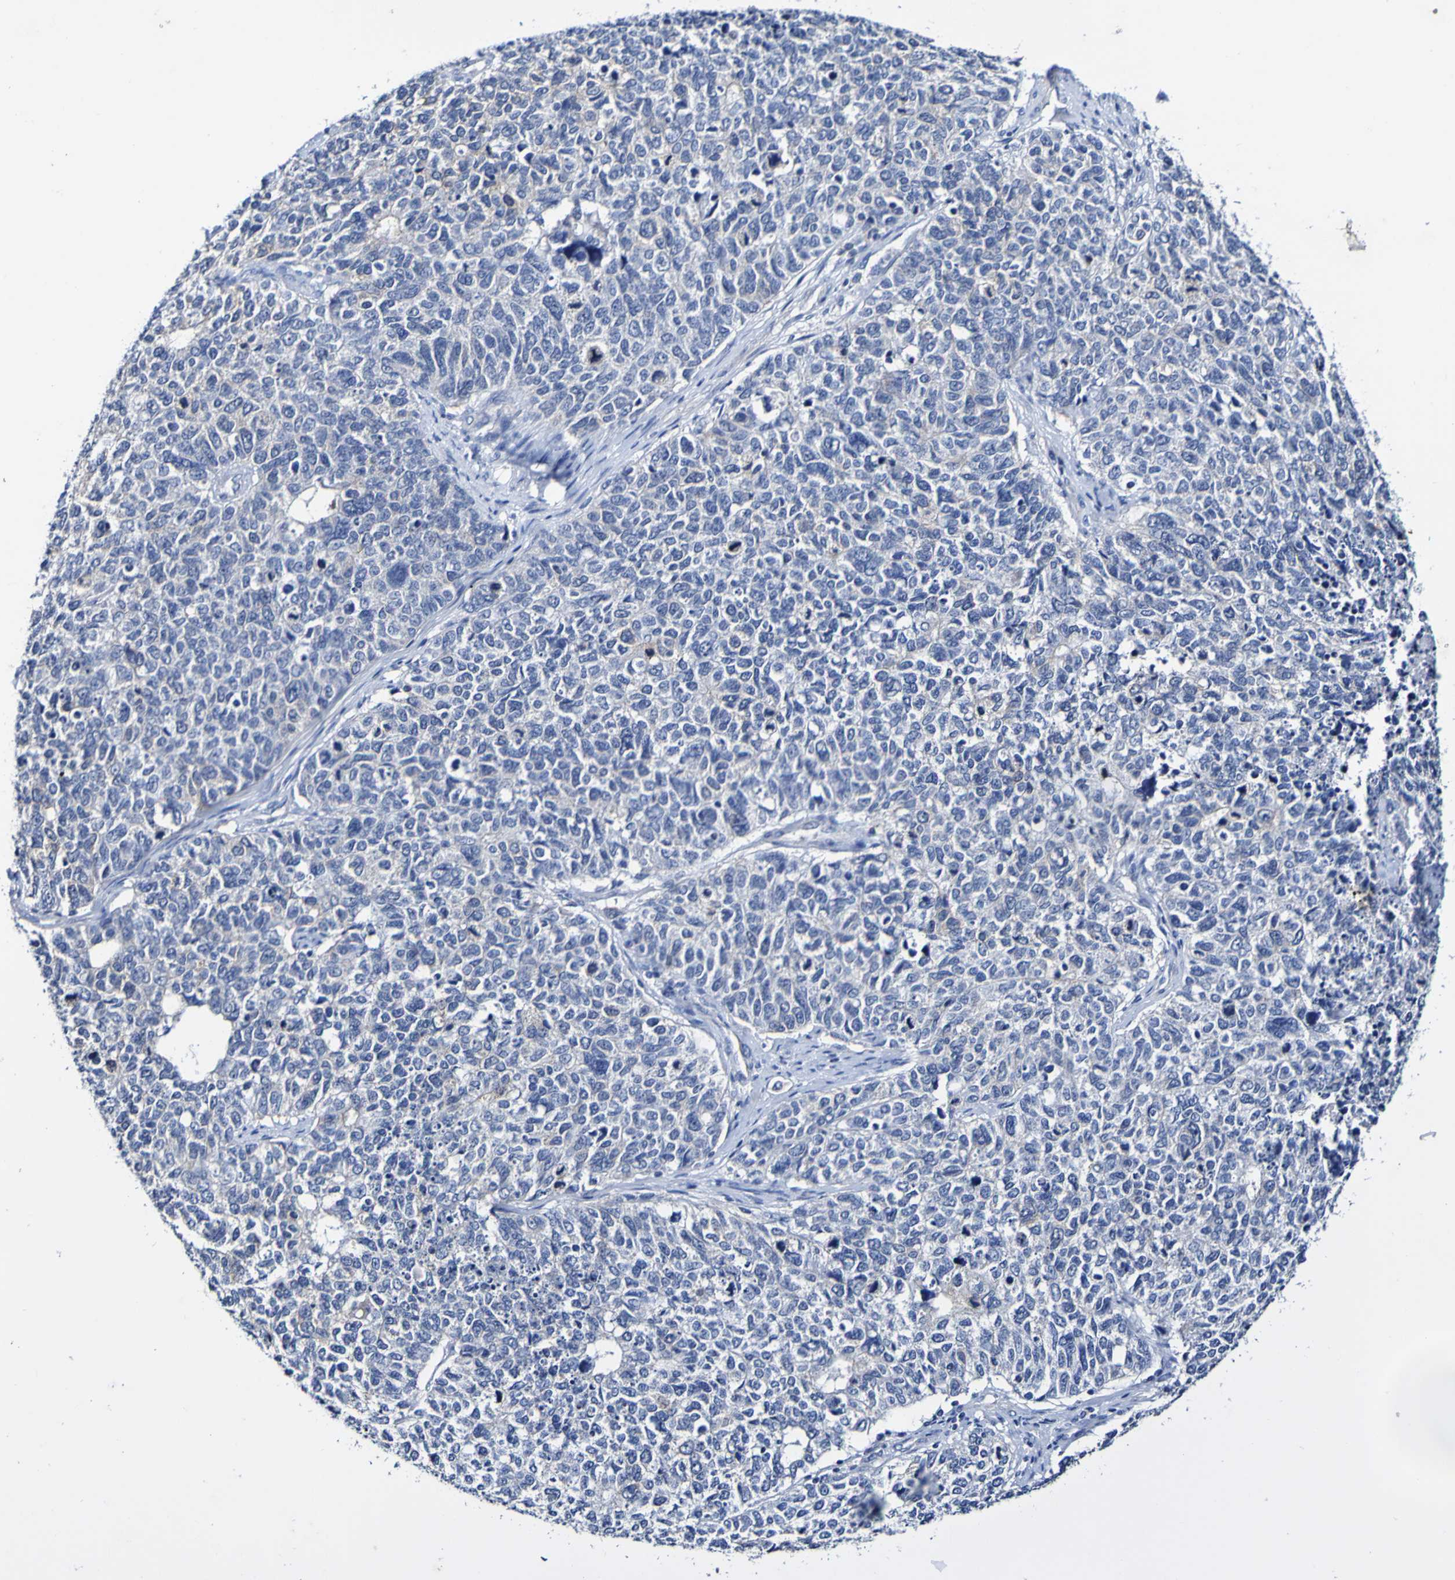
{"staining": {"intensity": "negative", "quantity": "none", "location": "none"}, "tissue": "cervical cancer", "cell_type": "Tumor cells", "image_type": "cancer", "snomed": [{"axis": "morphology", "description": "Squamous cell carcinoma, NOS"}, {"axis": "topography", "description": "Cervix"}], "caption": "Tumor cells show no significant staining in cervical cancer. (Immunohistochemistry, brightfield microscopy, high magnification).", "gene": "ACVR1C", "patient": {"sex": "female", "age": 63}}